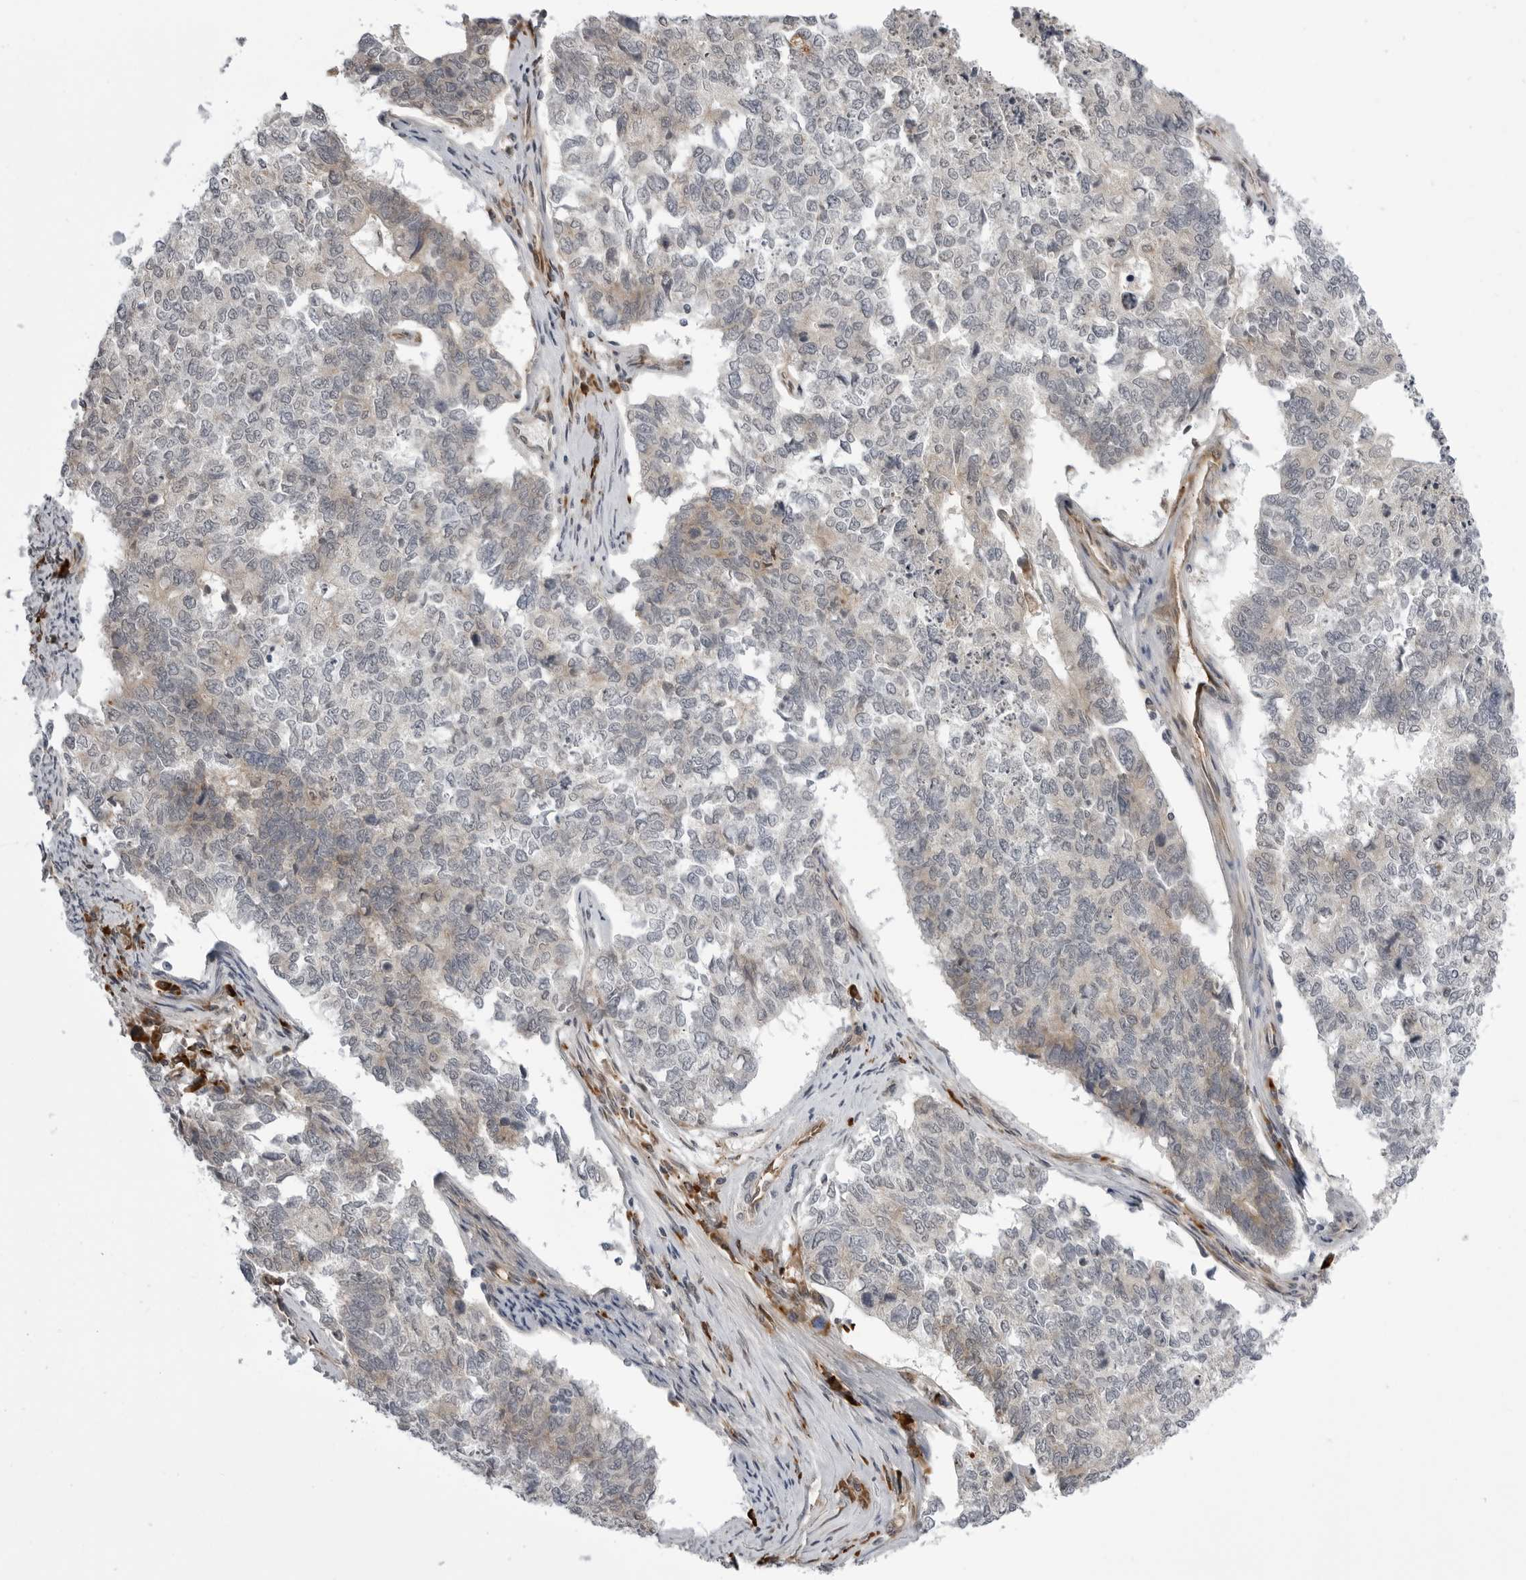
{"staining": {"intensity": "weak", "quantity": "<25%", "location": "cytoplasmic/membranous"}, "tissue": "cervical cancer", "cell_type": "Tumor cells", "image_type": "cancer", "snomed": [{"axis": "morphology", "description": "Squamous cell carcinoma, NOS"}, {"axis": "topography", "description": "Cervix"}], "caption": "An immunohistochemistry image of cervical cancer is shown. There is no staining in tumor cells of cervical cancer.", "gene": "ARL5A", "patient": {"sex": "female", "age": 63}}